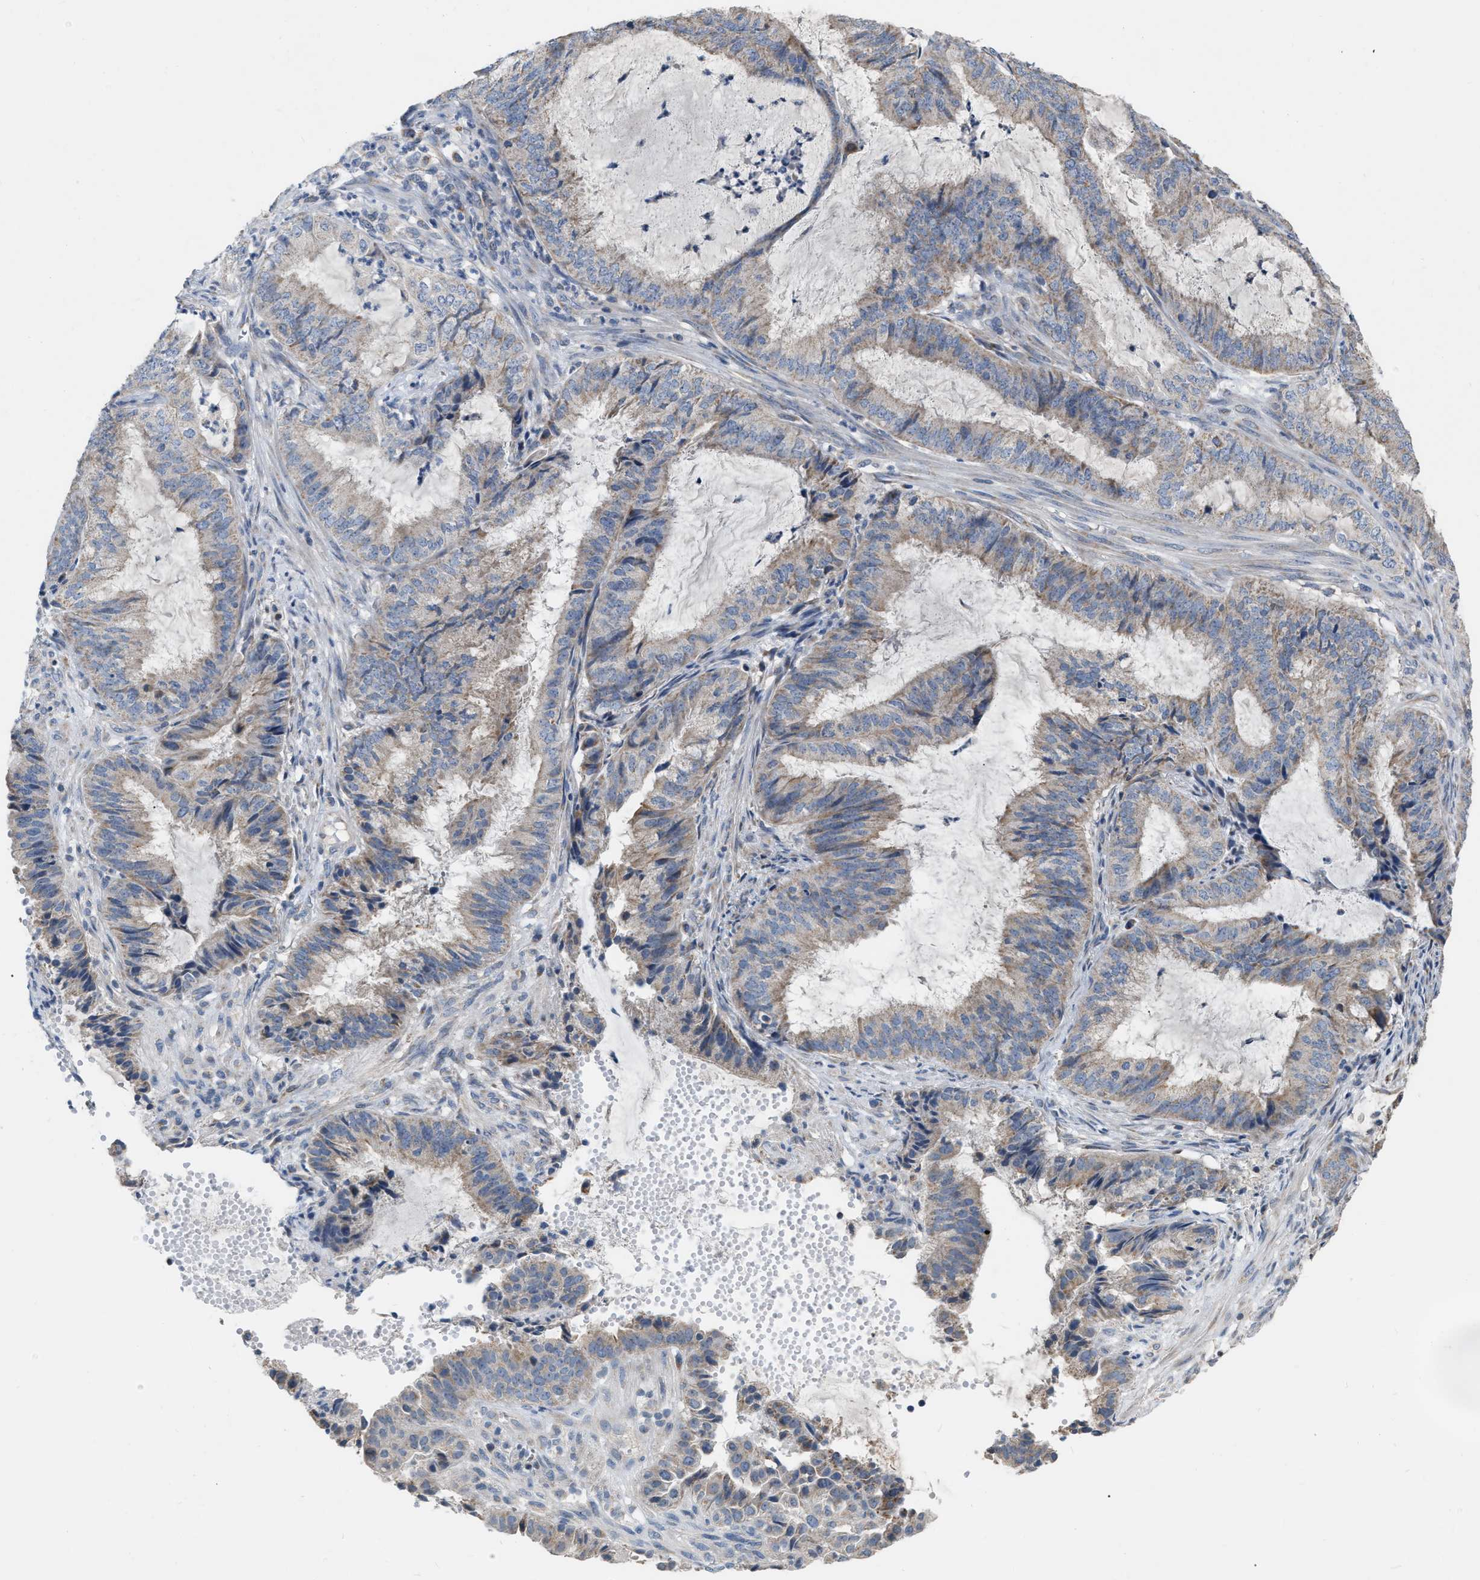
{"staining": {"intensity": "negative", "quantity": "none", "location": "none"}, "tissue": "endometrial cancer", "cell_type": "Tumor cells", "image_type": "cancer", "snomed": [{"axis": "morphology", "description": "Adenocarcinoma, NOS"}, {"axis": "topography", "description": "Endometrium"}], "caption": "This is a micrograph of immunohistochemistry staining of endometrial cancer, which shows no staining in tumor cells.", "gene": "DDX56", "patient": {"sex": "female", "age": 51}}